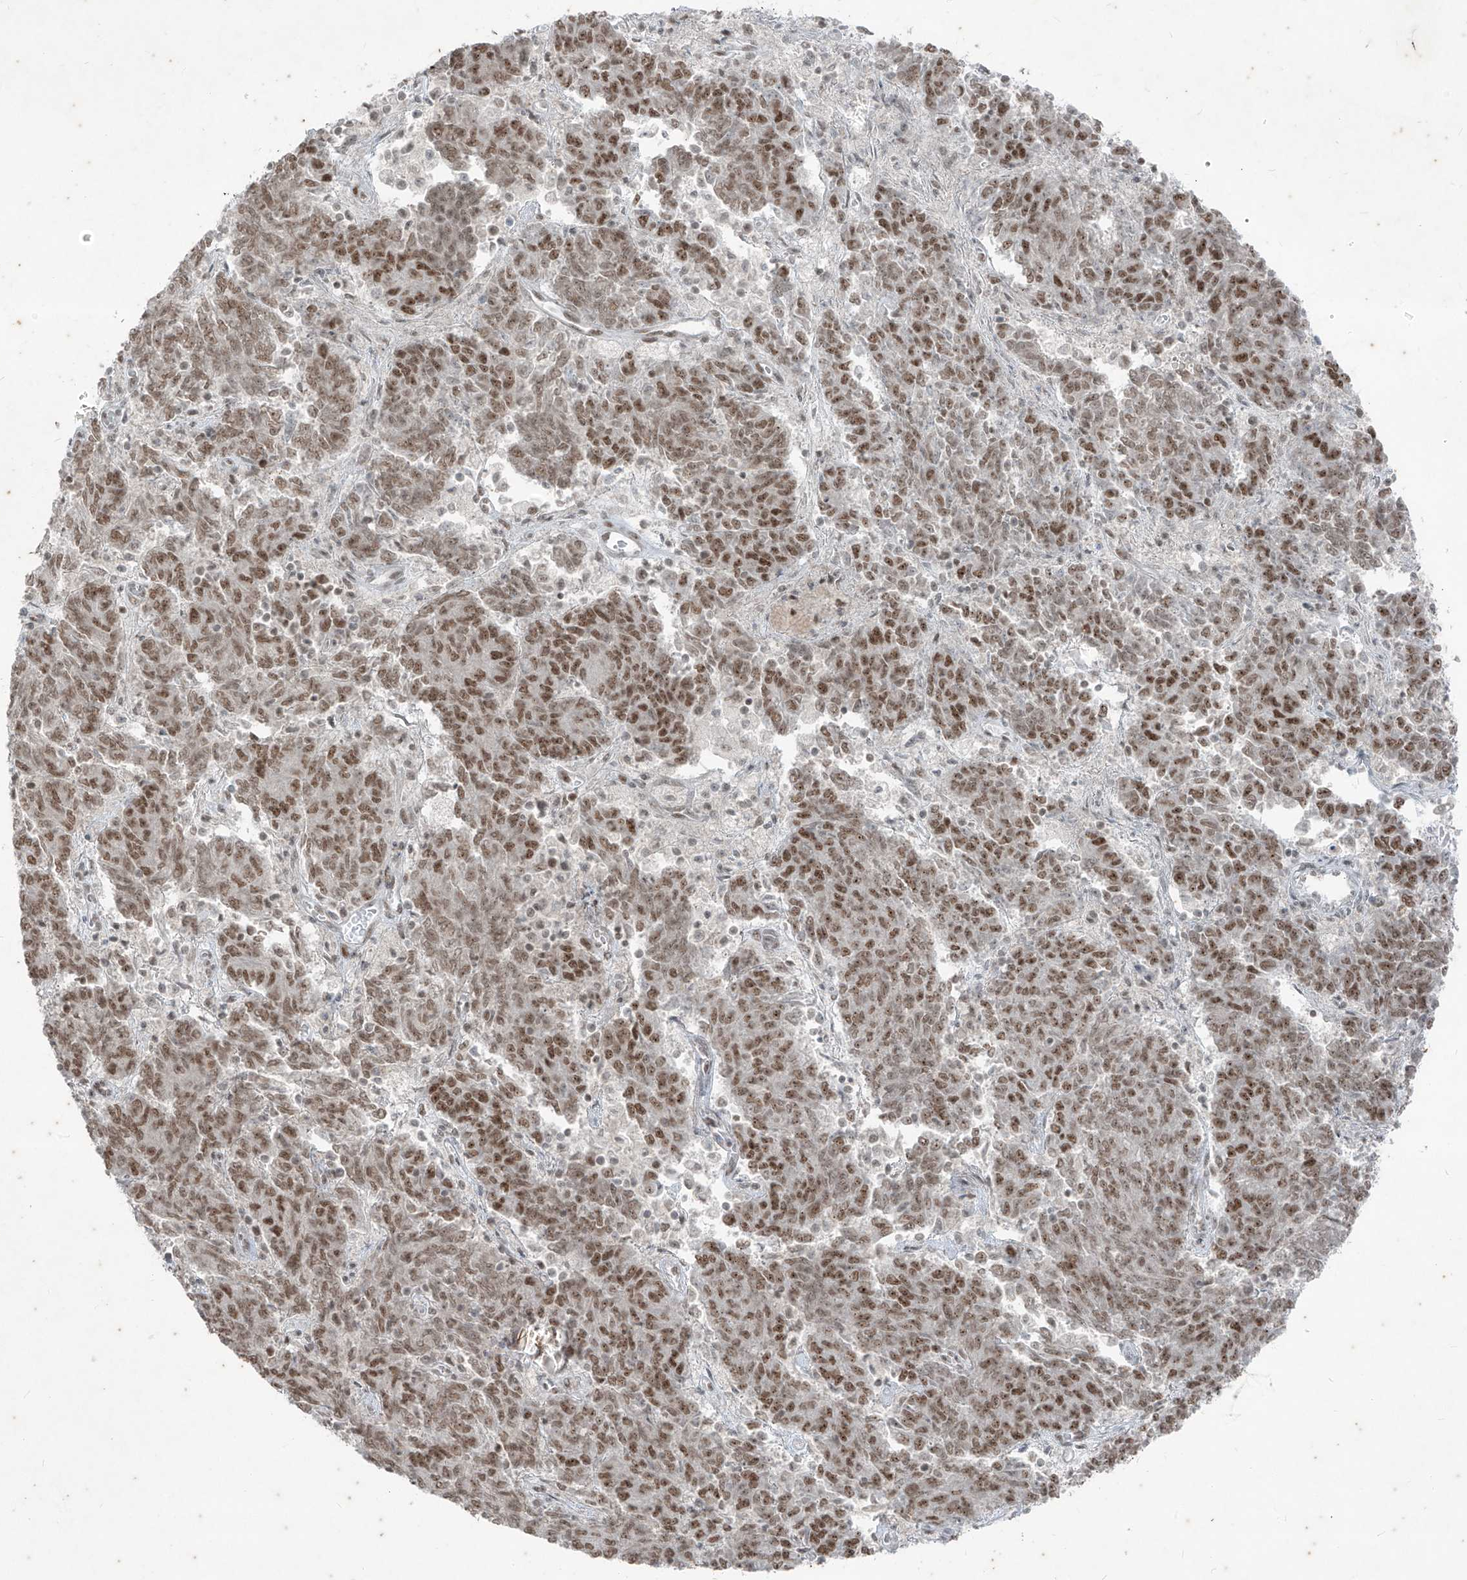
{"staining": {"intensity": "moderate", "quantity": ">75%", "location": "nuclear"}, "tissue": "endometrial cancer", "cell_type": "Tumor cells", "image_type": "cancer", "snomed": [{"axis": "morphology", "description": "Adenocarcinoma, NOS"}, {"axis": "topography", "description": "Endometrium"}], "caption": "Protein expression analysis of endometrial cancer (adenocarcinoma) exhibits moderate nuclear expression in approximately >75% of tumor cells.", "gene": "ZNF354B", "patient": {"sex": "female", "age": 80}}